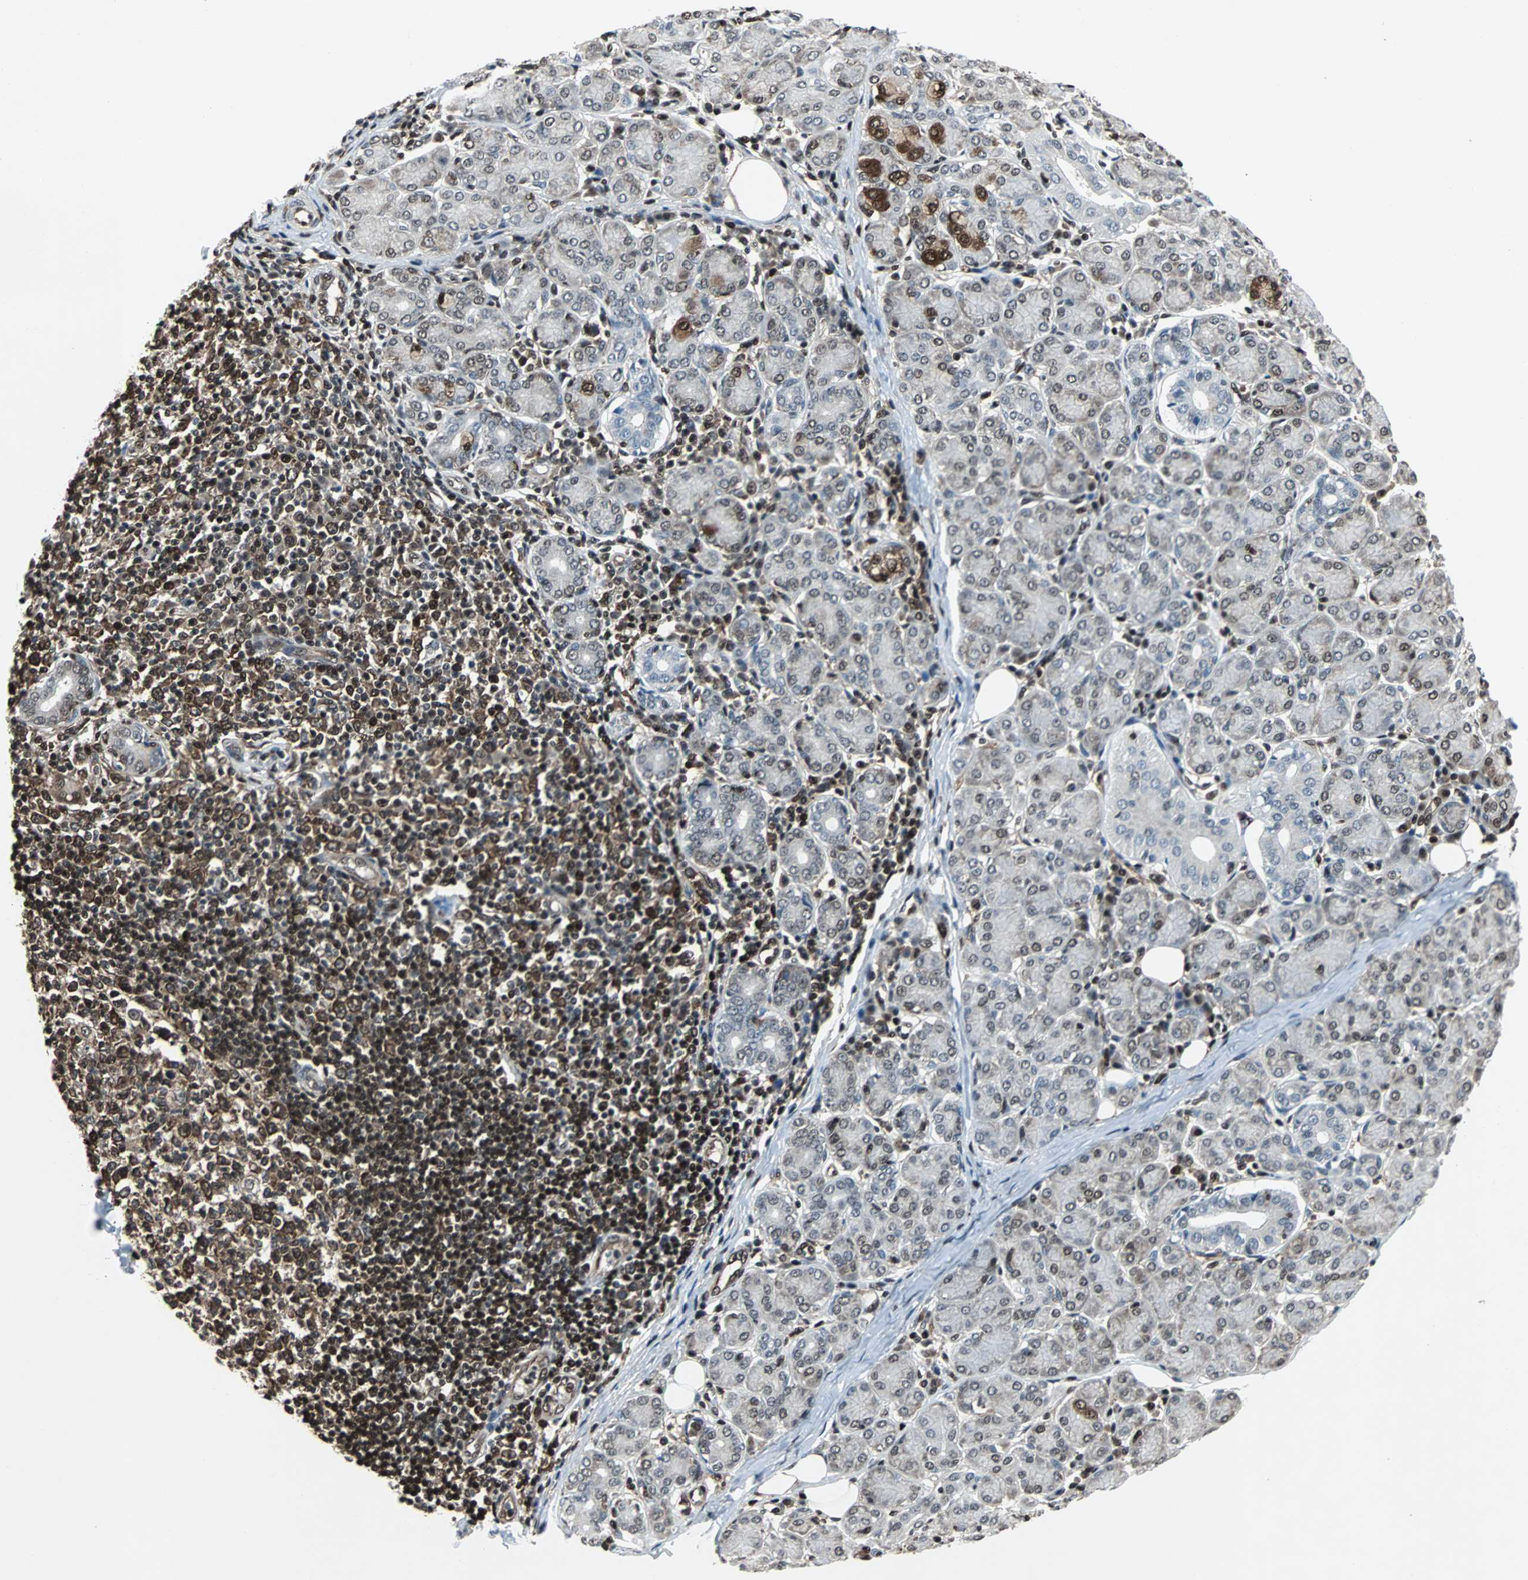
{"staining": {"intensity": "weak", "quantity": "25%-75%", "location": "cytoplasmic/membranous,nuclear"}, "tissue": "salivary gland", "cell_type": "Glandular cells", "image_type": "normal", "snomed": [{"axis": "morphology", "description": "Normal tissue, NOS"}, {"axis": "morphology", "description": "Inflammation, NOS"}, {"axis": "topography", "description": "Lymph node"}, {"axis": "topography", "description": "Salivary gland"}], "caption": "Glandular cells exhibit low levels of weak cytoplasmic/membranous,nuclear expression in about 25%-75% of cells in unremarkable human salivary gland. (Stains: DAB (3,3'-diaminobenzidine) in brown, nuclei in blue, Microscopy: brightfield microscopy at high magnification).", "gene": "ACLY", "patient": {"sex": "male", "age": 3}}